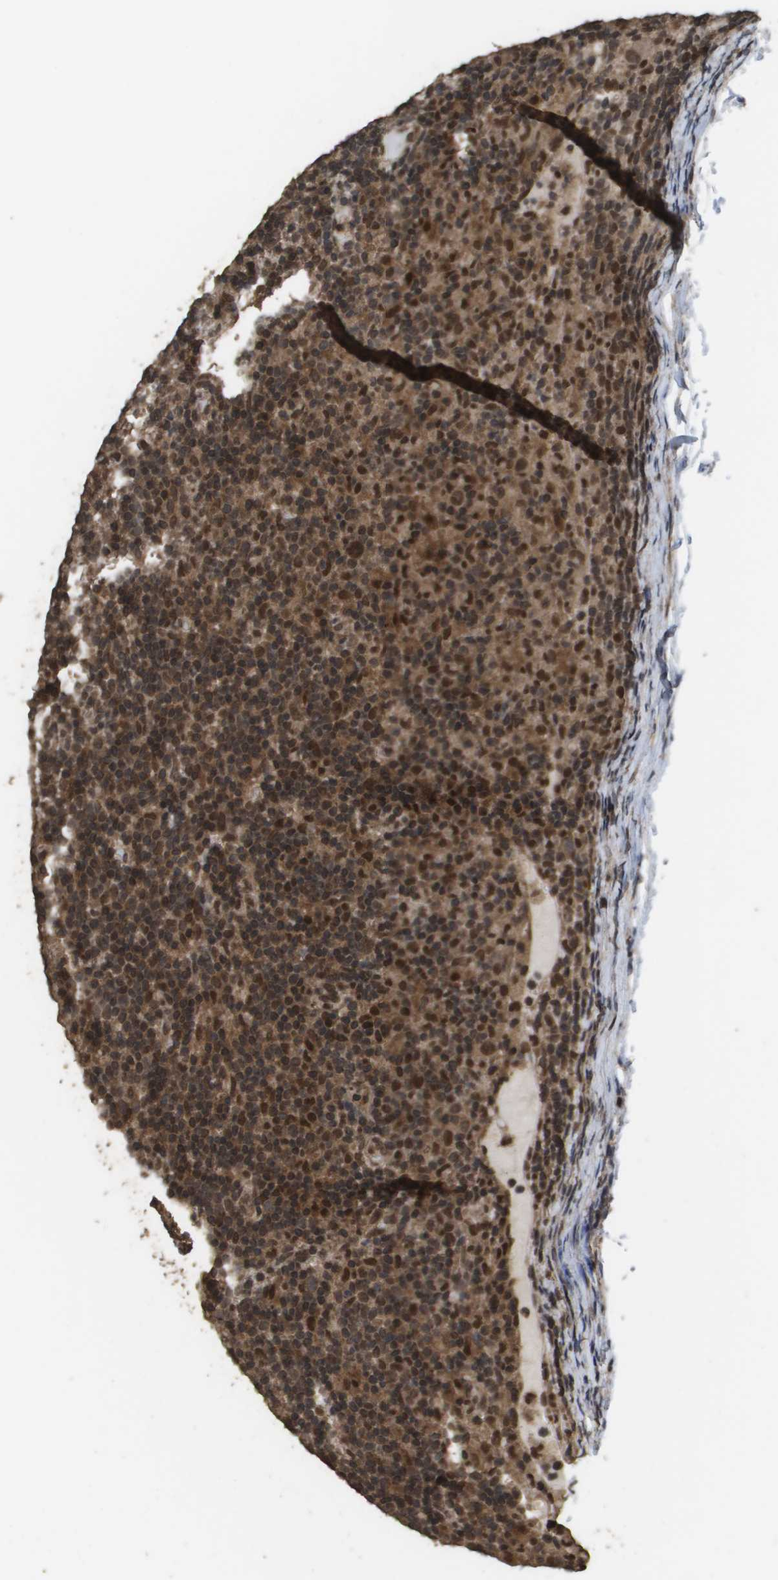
{"staining": {"intensity": "strong", "quantity": ">75%", "location": "cytoplasmic/membranous,nuclear"}, "tissue": "lymphoma", "cell_type": "Tumor cells", "image_type": "cancer", "snomed": [{"axis": "morphology", "description": "Hodgkin's disease, NOS"}, {"axis": "topography", "description": "Lymph node"}], "caption": "A high amount of strong cytoplasmic/membranous and nuclear expression is identified in approximately >75% of tumor cells in Hodgkin's disease tissue. (IHC, brightfield microscopy, high magnification).", "gene": "AXIN2", "patient": {"sex": "male", "age": 70}}